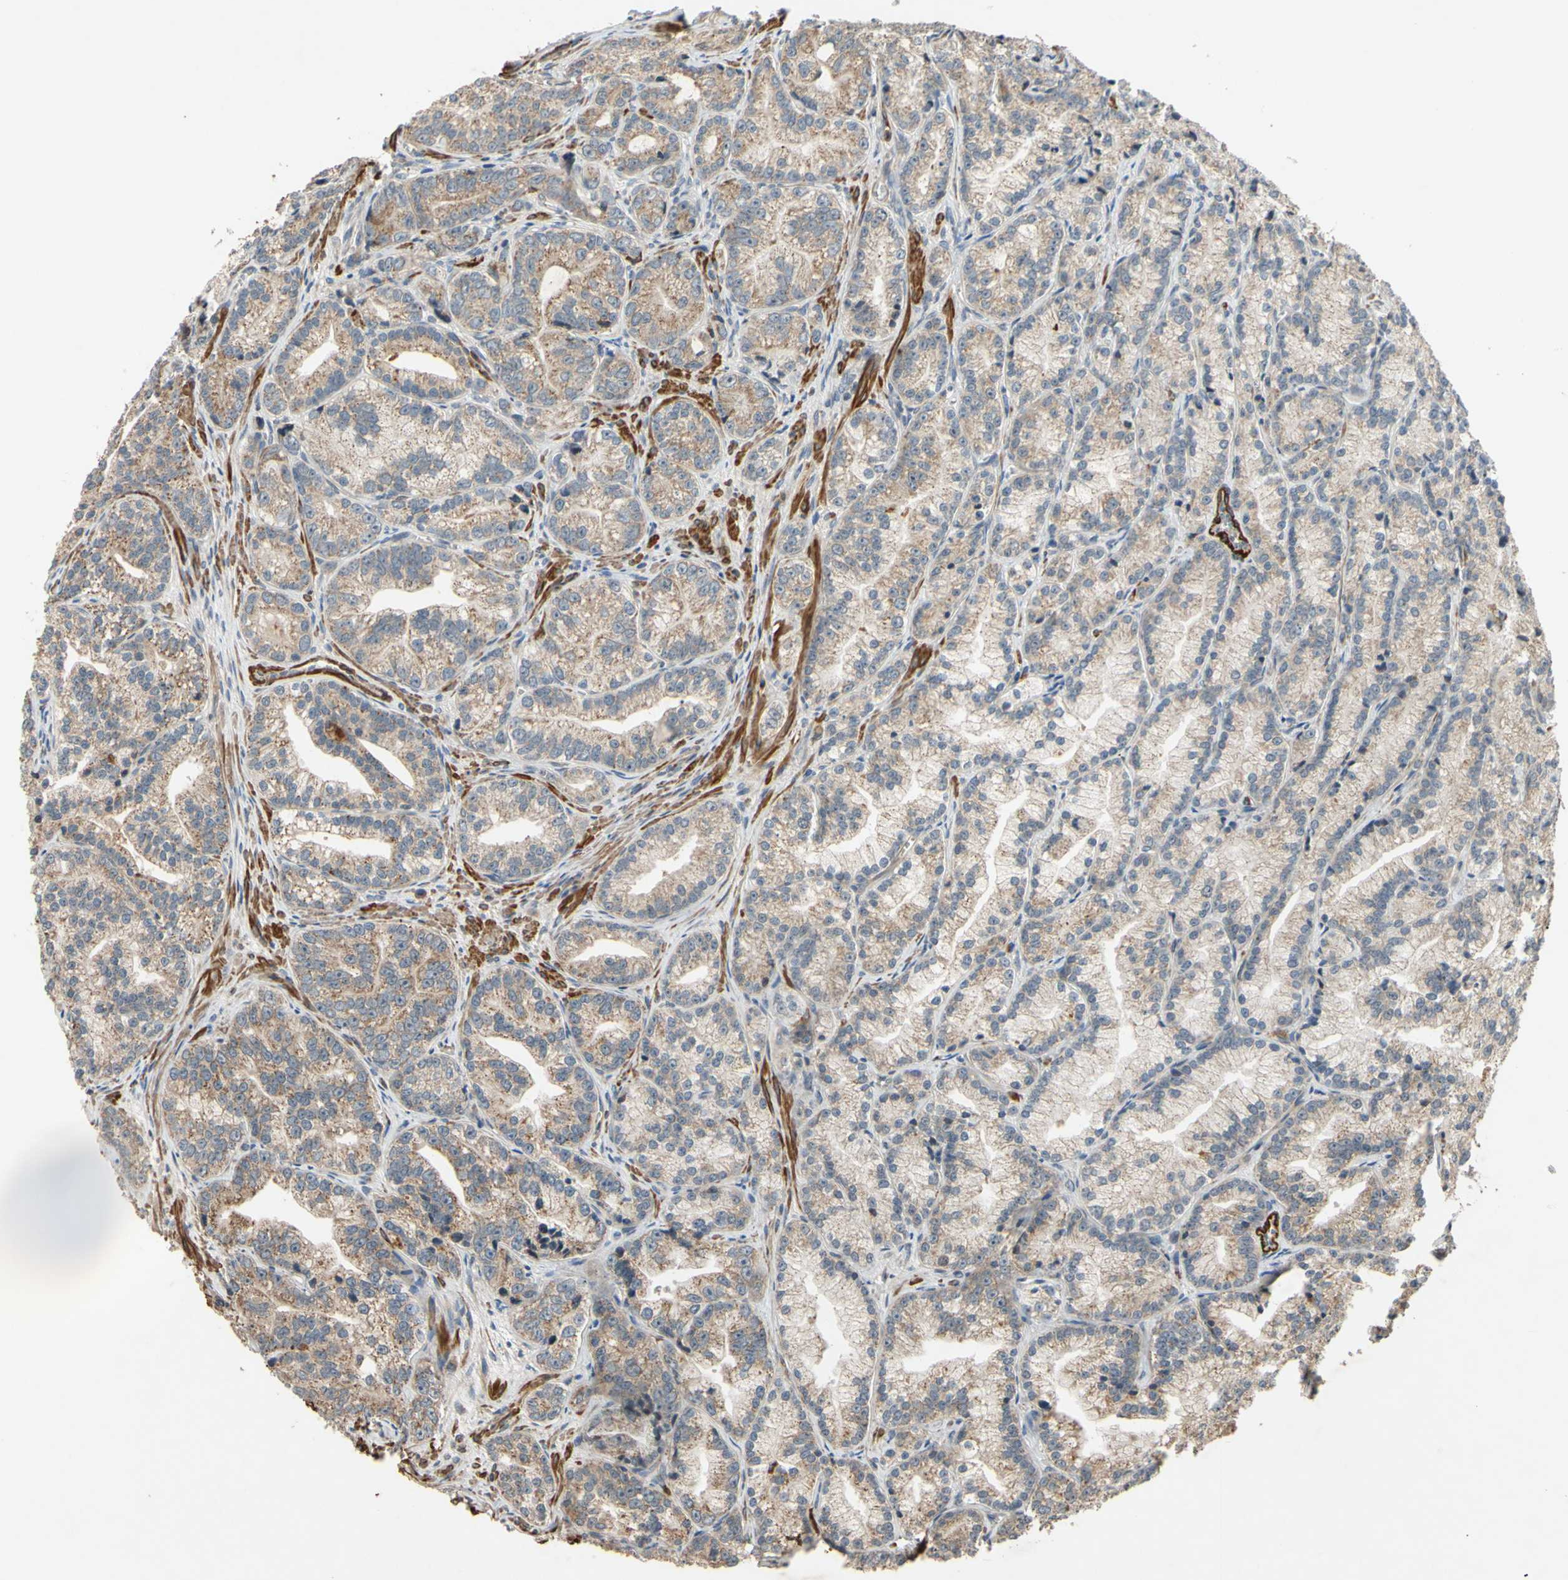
{"staining": {"intensity": "weak", "quantity": ">75%", "location": "cytoplasmic/membranous"}, "tissue": "prostate cancer", "cell_type": "Tumor cells", "image_type": "cancer", "snomed": [{"axis": "morphology", "description": "Adenocarcinoma, Low grade"}, {"axis": "topography", "description": "Prostate"}], "caption": "Protein expression analysis of low-grade adenocarcinoma (prostate) demonstrates weak cytoplasmic/membranous expression in about >75% of tumor cells. Using DAB (brown) and hematoxylin (blue) stains, captured at high magnification using brightfield microscopy.", "gene": "PARD6A", "patient": {"sex": "male", "age": 89}}